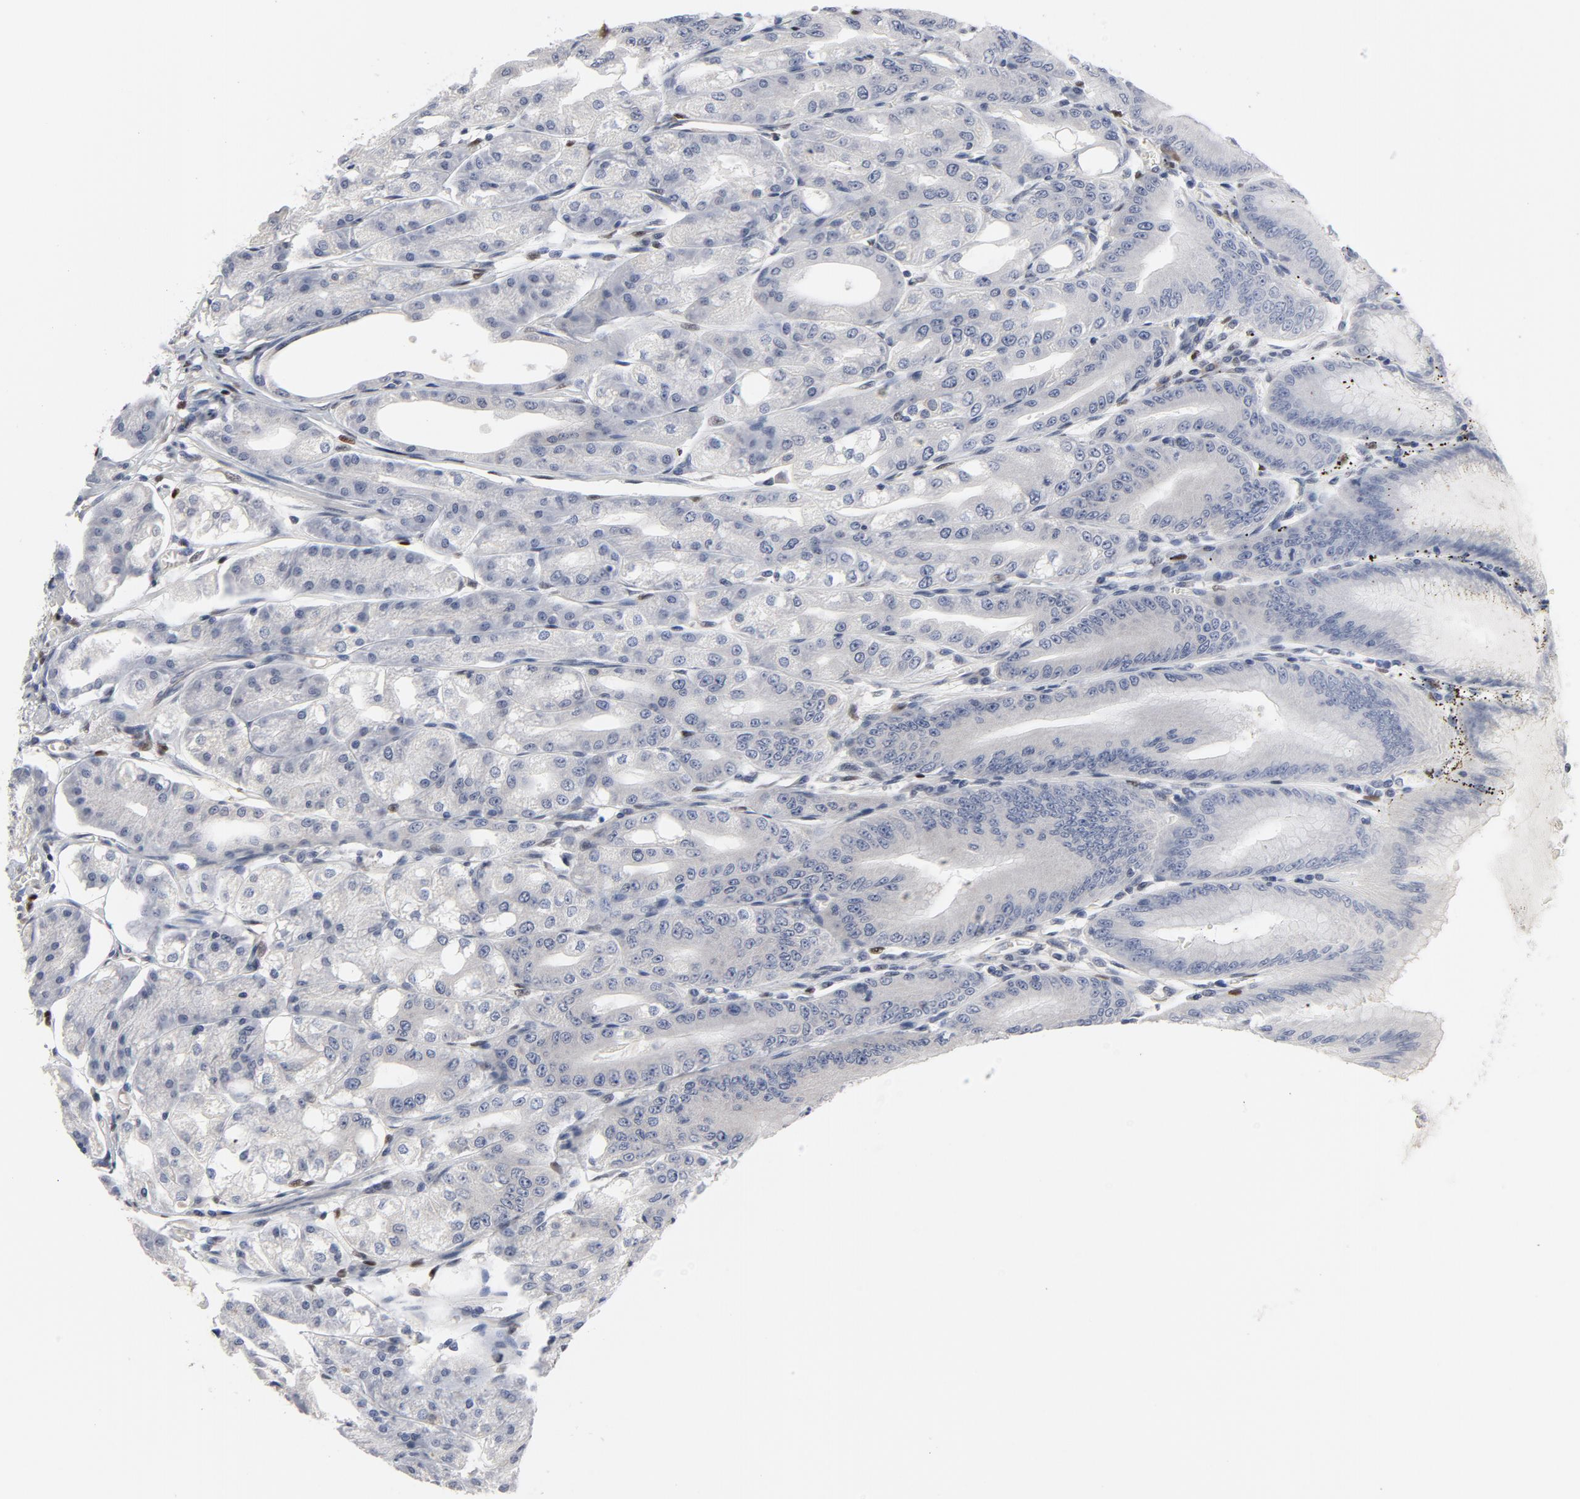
{"staining": {"intensity": "negative", "quantity": "none", "location": "none"}, "tissue": "stomach", "cell_type": "Glandular cells", "image_type": "normal", "snomed": [{"axis": "morphology", "description": "Normal tissue, NOS"}, {"axis": "topography", "description": "Stomach, lower"}], "caption": "This is an immunohistochemistry photomicrograph of normal stomach. There is no staining in glandular cells.", "gene": "NFKB1", "patient": {"sex": "male", "age": 71}}